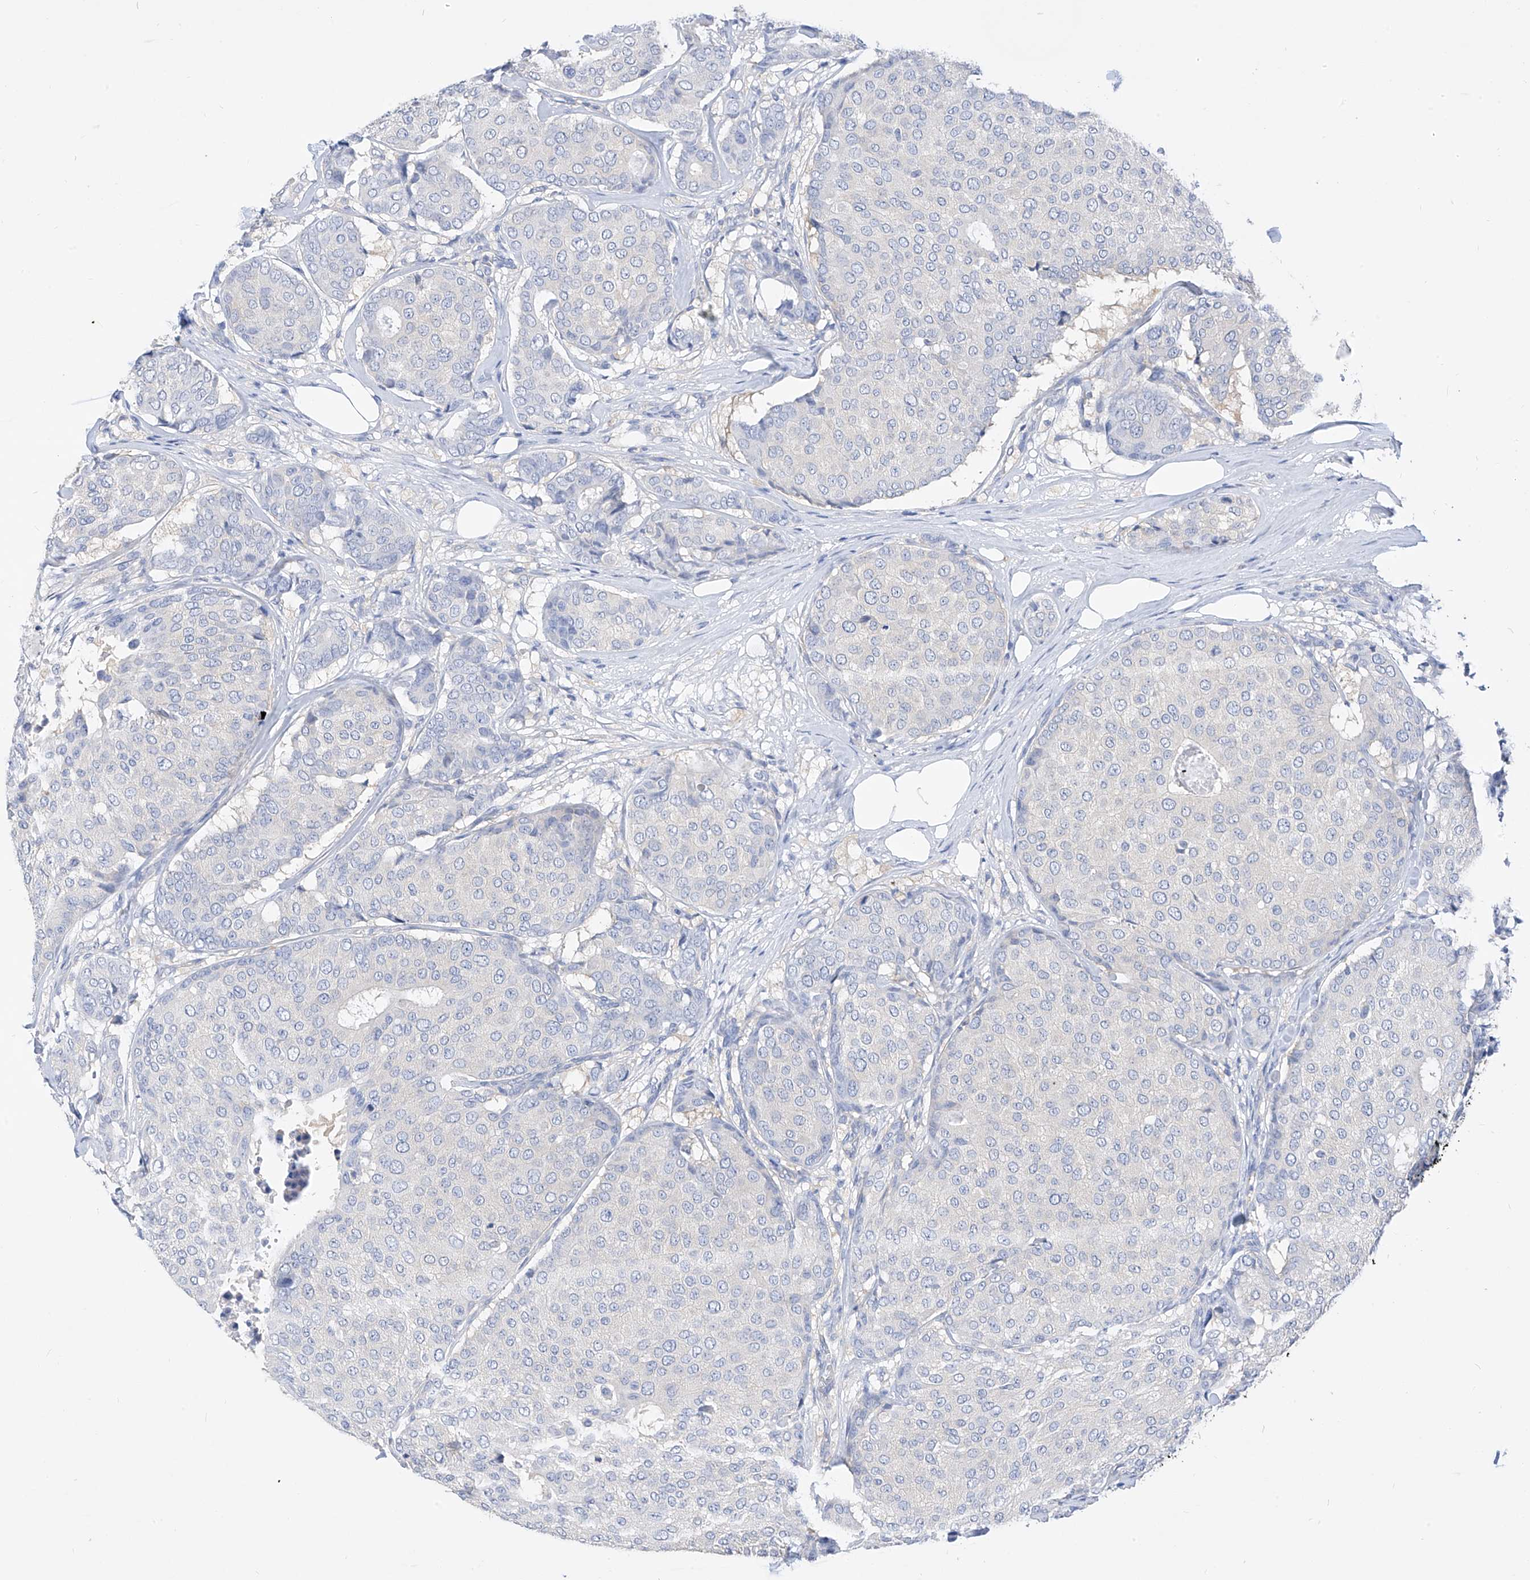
{"staining": {"intensity": "negative", "quantity": "none", "location": "none"}, "tissue": "breast cancer", "cell_type": "Tumor cells", "image_type": "cancer", "snomed": [{"axis": "morphology", "description": "Duct carcinoma"}, {"axis": "topography", "description": "Breast"}], "caption": "A histopathology image of infiltrating ductal carcinoma (breast) stained for a protein exhibits no brown staining in tumor cells.", "gene": "ZZEF1", "patient": {"sex": "female", "age": 75}}